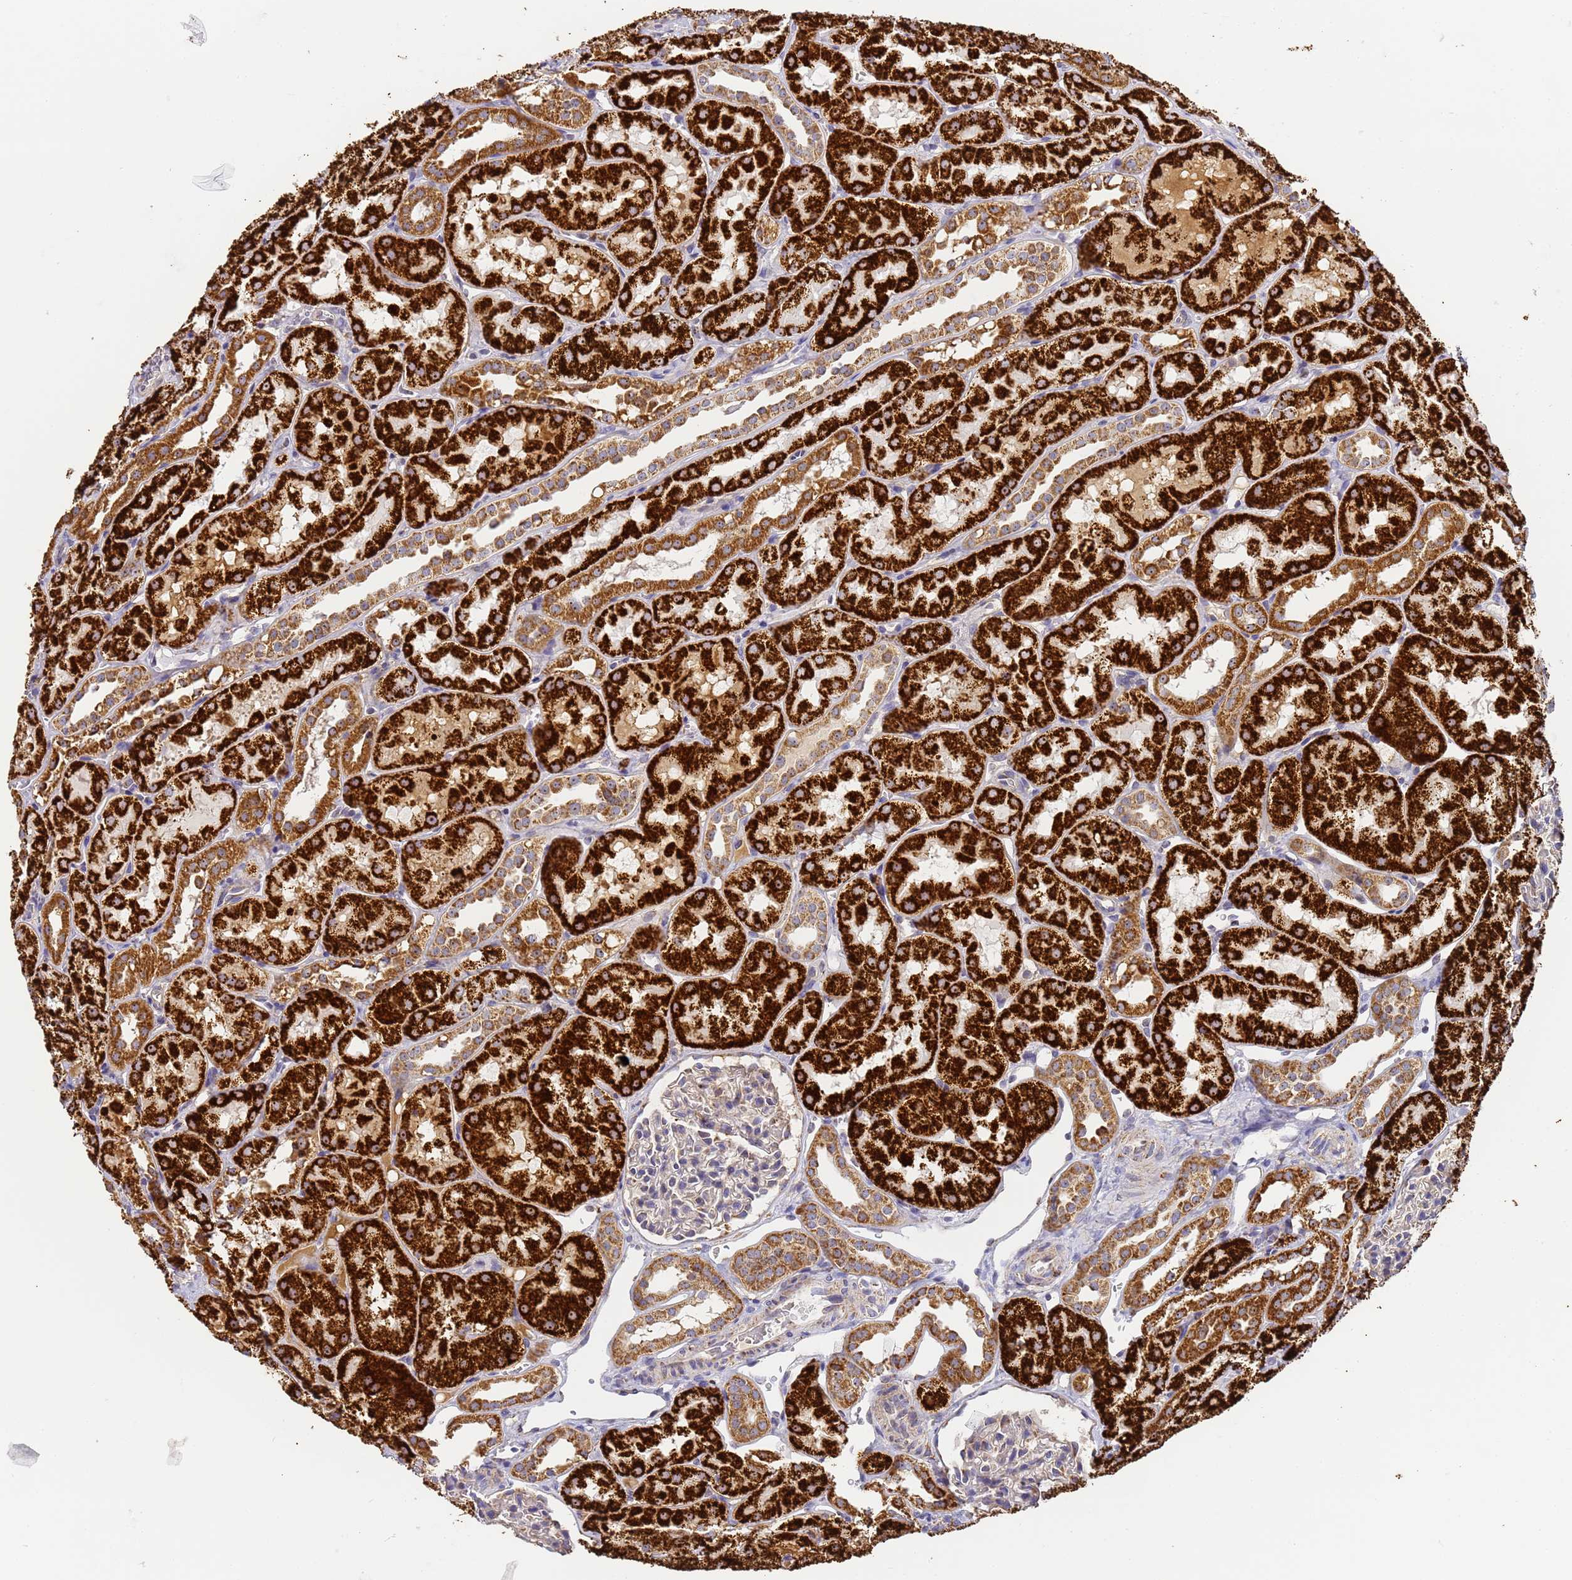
{"staining": {"intensity": "negative", "quantity": "none", "location": "none"}, "tissue": "kidney", "cell_type": "Cells in glomeruli", "image_type": "normal", "snomed": [{"axis": "morphology", "description": "Normal tissue, NOS"}, {"axis": "topography", "description": "Kidney"}, {"axis": "topography", "description": "Urinary bladder"}], "caption": "The image exhibits no significant expression in cells in glomeruli of kidney.", "gene": "FRG2B", "patient": {"sex": "male", "age": 16}}